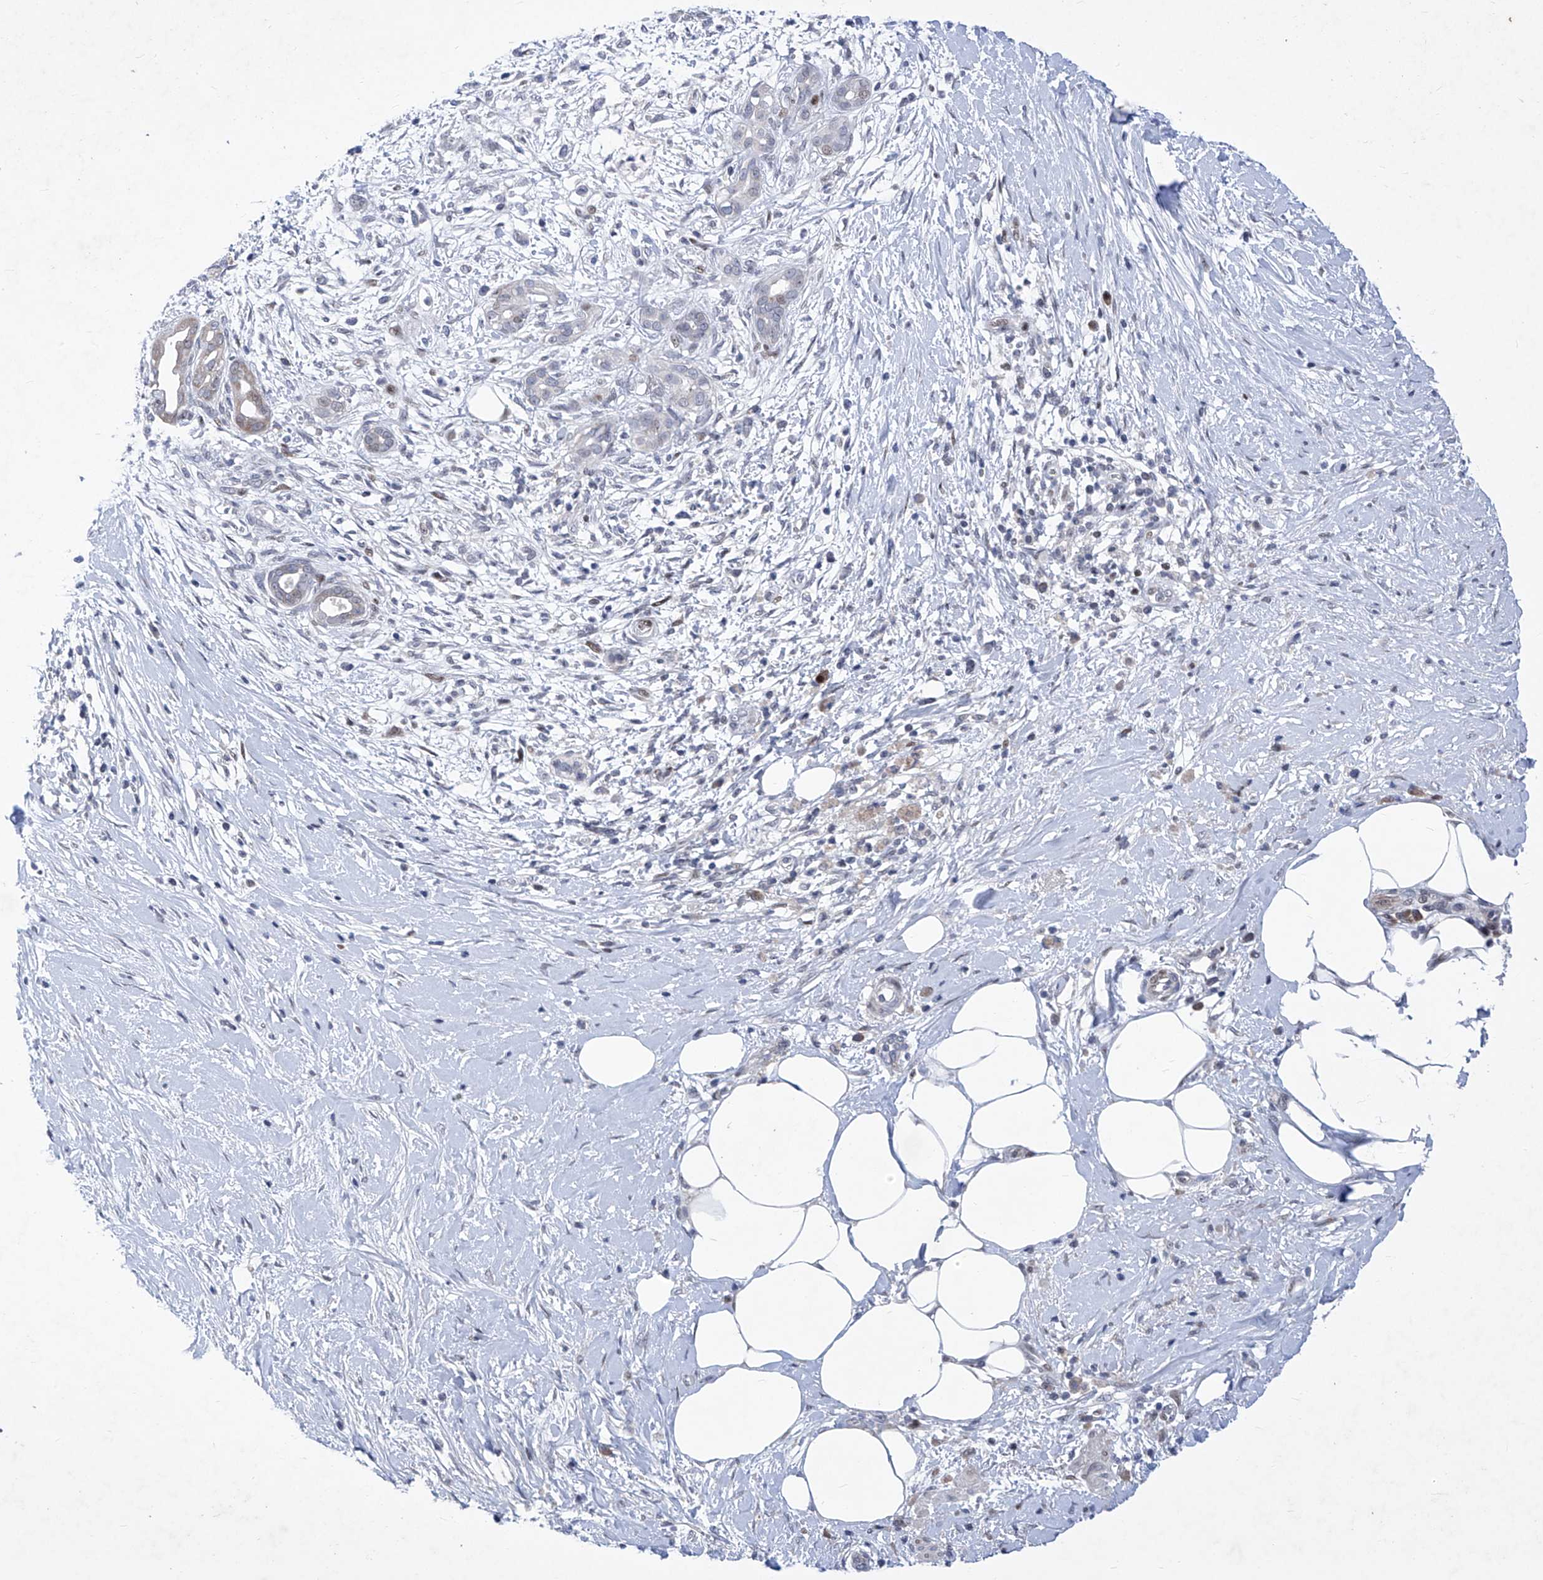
{"staining": {"intensity": "negative", "quantity": "none", "location": "none"}, "tissue": "pancreatic cancer", "cell_type": "Tumor cells", "image_type": "cancer", "snomed": [{"axis": "morphology", "description": "Adenocarcinoma, NOS"}, {"axis": "topography", "description": "Pancreas"}], "caption": "An immunohistochemistry (IHC) image of adenocarcinoma (pancreatic) is shown. There is no staining in tumor cells of adenocarcinoma (pancreatic). The staining was performed using DAB to visualize the protein expression in brown, while the nuclei were stained in blue with hematoxylin (Magnification: 20x).", "gene": "NUFIP1", "patient": {"sex": "male", "age": 58}}